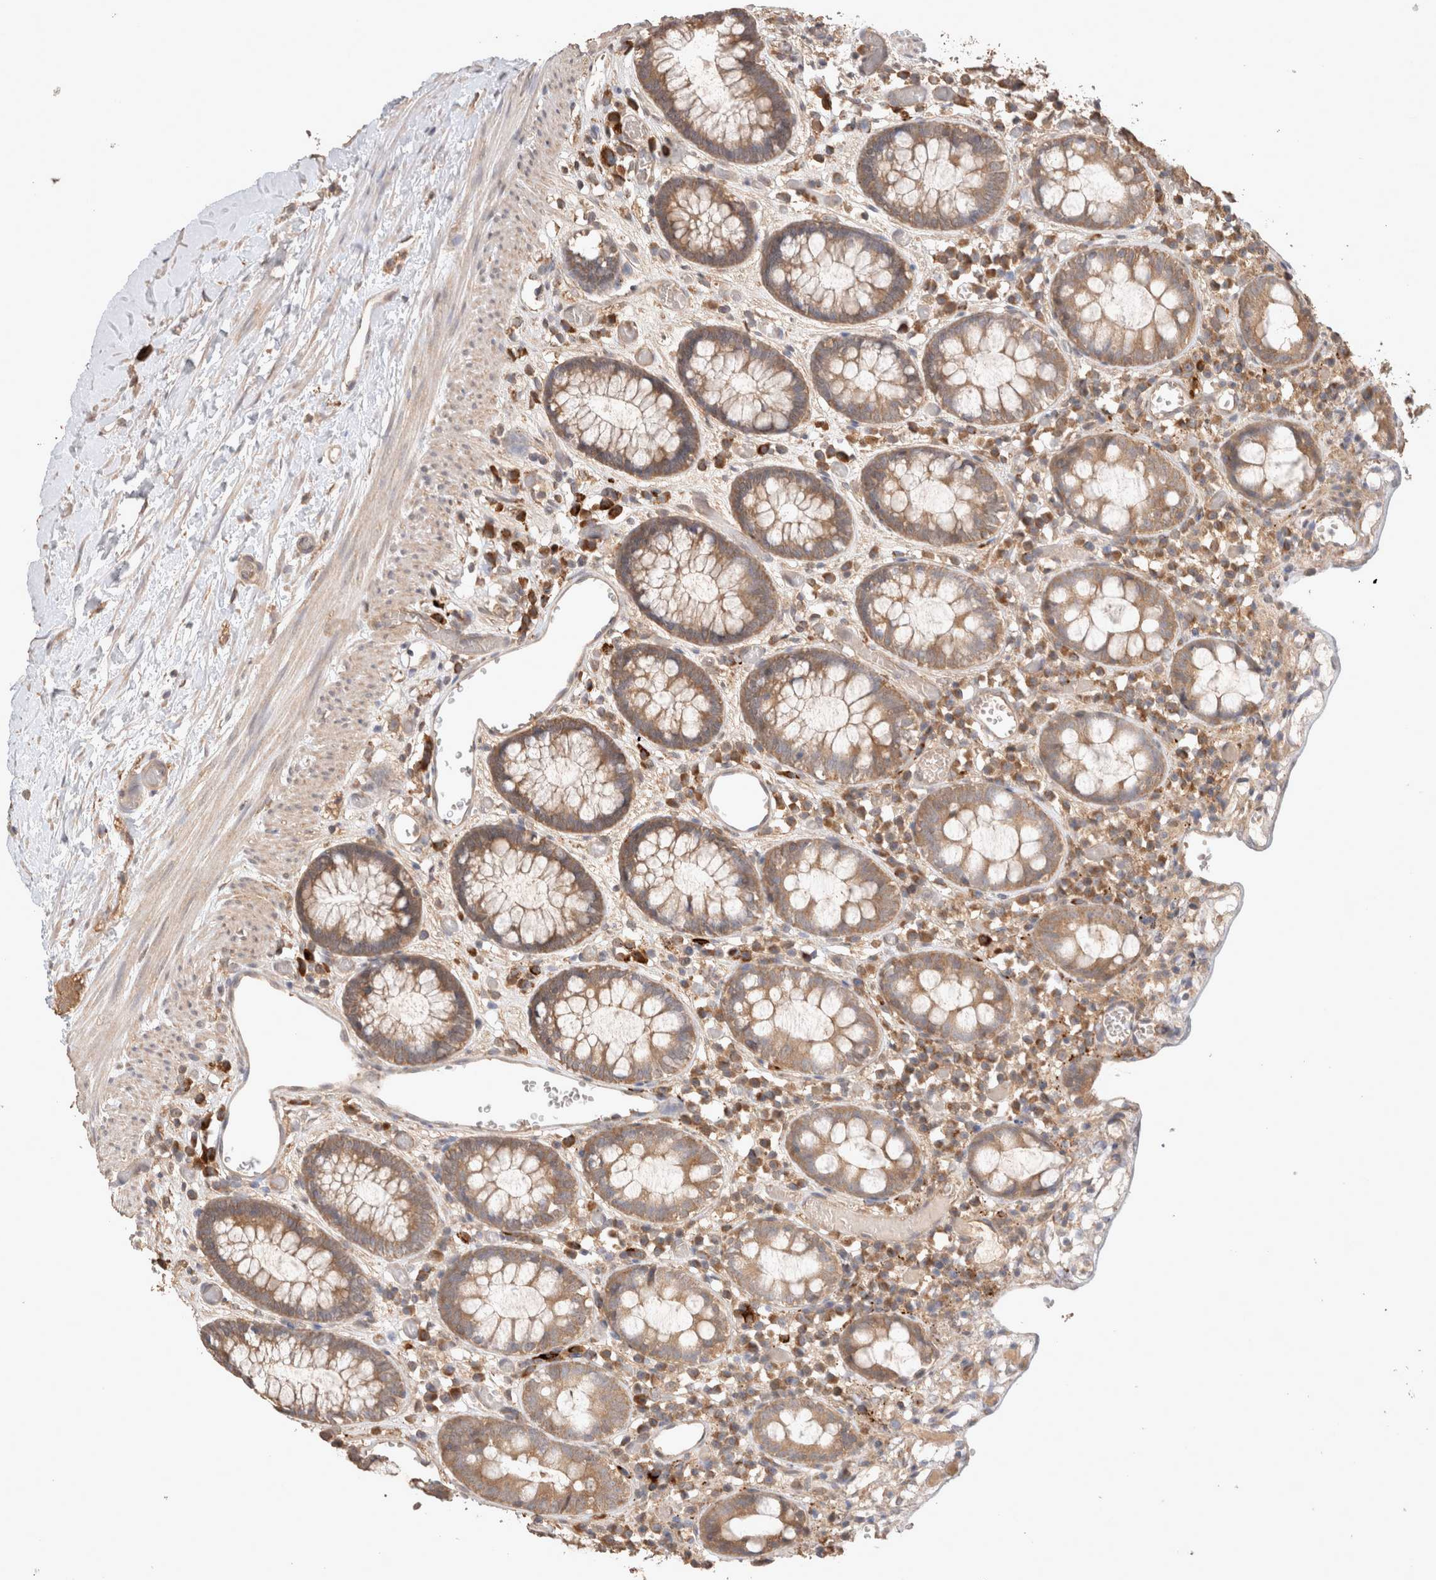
{"staining": {"intensity": "moderate", "quantity": ">75%", "location": "cytoplasmic/membranous"}, "tissue": "colon", "cell_type": "Endothelial cells", "image_type": "normal", "snomed": [{"axis": "morphology", "description": "Normal tissue, NOS"}, {"axis": "topography", "description": "Colon"}], "caption": "Immunohistochemistry of normal colon exhibits medium levels of moderate cytoplasmic/membranous positivity in about >75% of endothelial cells.", "gene": "HROB", "patient": {"sex": "male", "age": 14}}